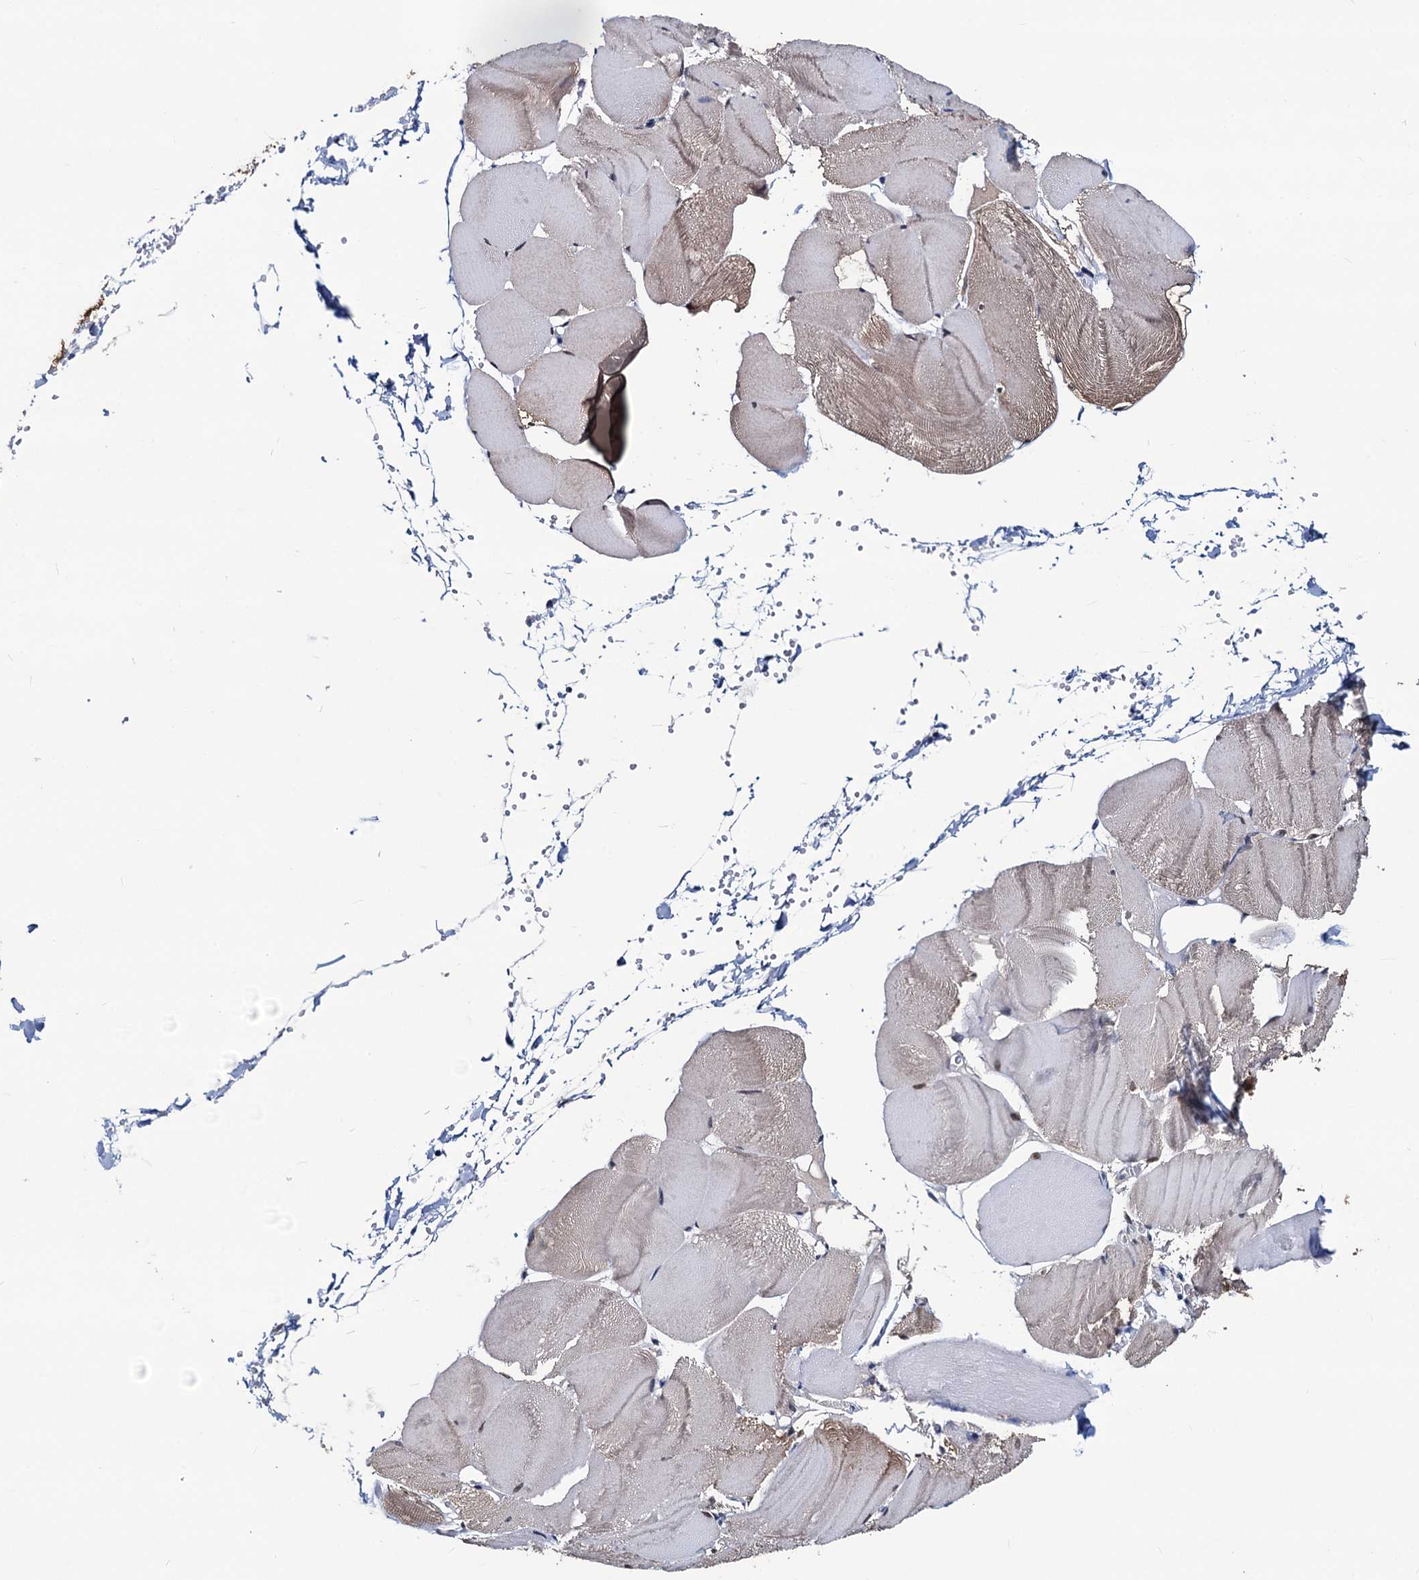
{"staining": {"intensity": "weak", "quantity": "<25%", "location": "cytoplasmic/membranous,nuclear"}, "tissue": "skeletal muscle", "cell_type": "Myocytes", "image_type": "normal", "snomed": [{"axis": "morphology", "description": "Normal tissue, NOS"}, {"axis": "morphology", "description": "Basal cell carcinoma"}, {"axis": "topography", "description": "Skeletal muscle"}], "caption": "A high-resolution micrograph shows immunohistochemistry (IHC) staining of normal skeletal muscle, which exhibits no significant expression in myocytes.", "gene": "RTKN2", "patient": {"sex": "female", "age": 64}}